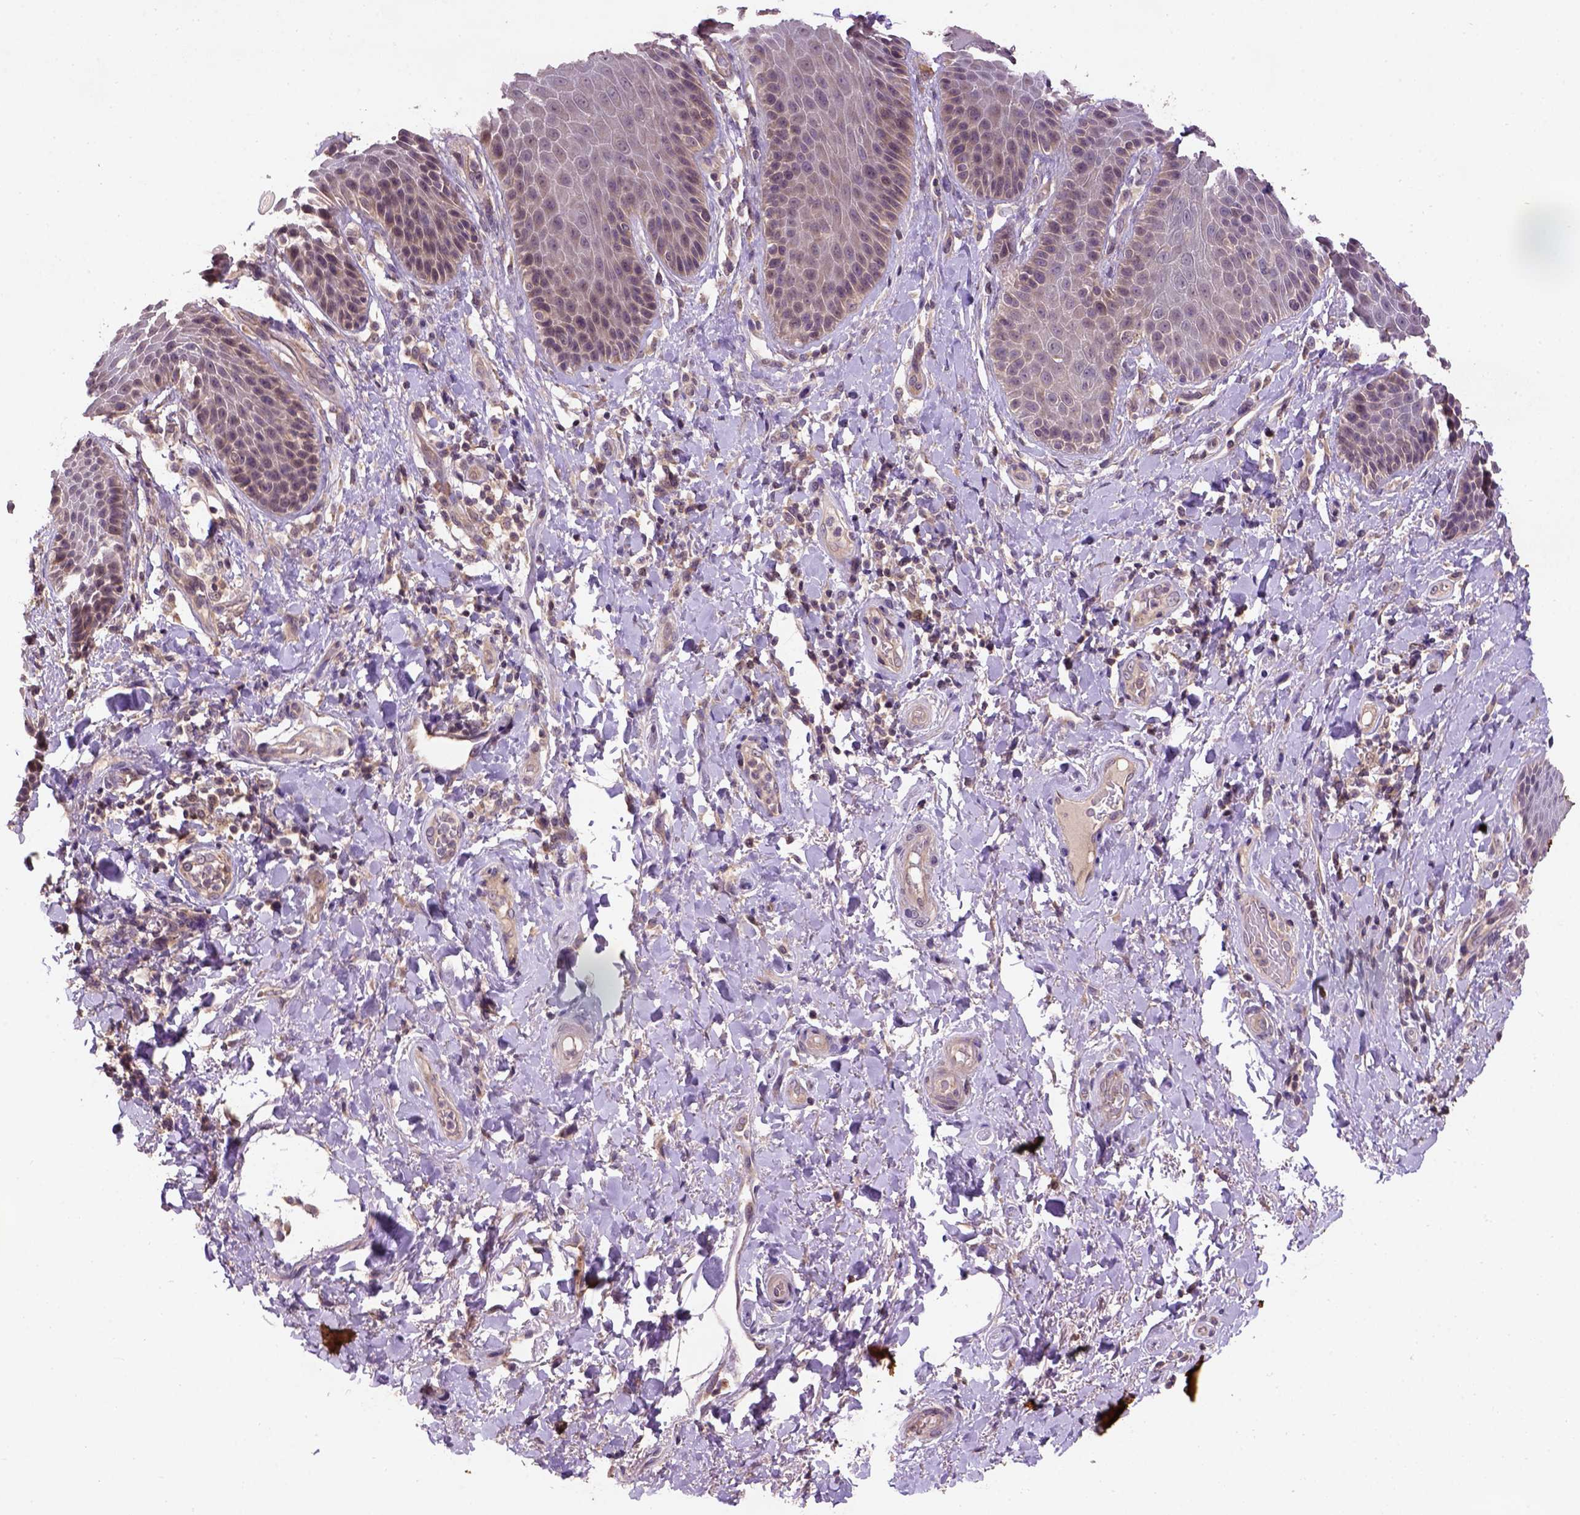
{"staining": {"intensity": "moderate", "quantity": "<25%", "location": "cytoplasmic/membranous"}, "tissue": "skin", "cell_type": "Epidermal cells", "image_type": "normal", "snomed": [{"axis": "morphology", "description": "Normal tissue, NOS"}, {"axis": "topography", "description": "Anal"}, {"axis": "topography", "description": "Peripheral nerve tissue"}], "caption": "Skin stained with IHC demonstrates moderate cytoplasmic/membranous positivity in approximately <25% of epidermal cells. (DAB (3,3'-diaminobenzidine) IHC, brown staining for protein, blue staining for nuclei).", "gene": "KBTBD8", "patient": {"sex": "male", "age": 51}}